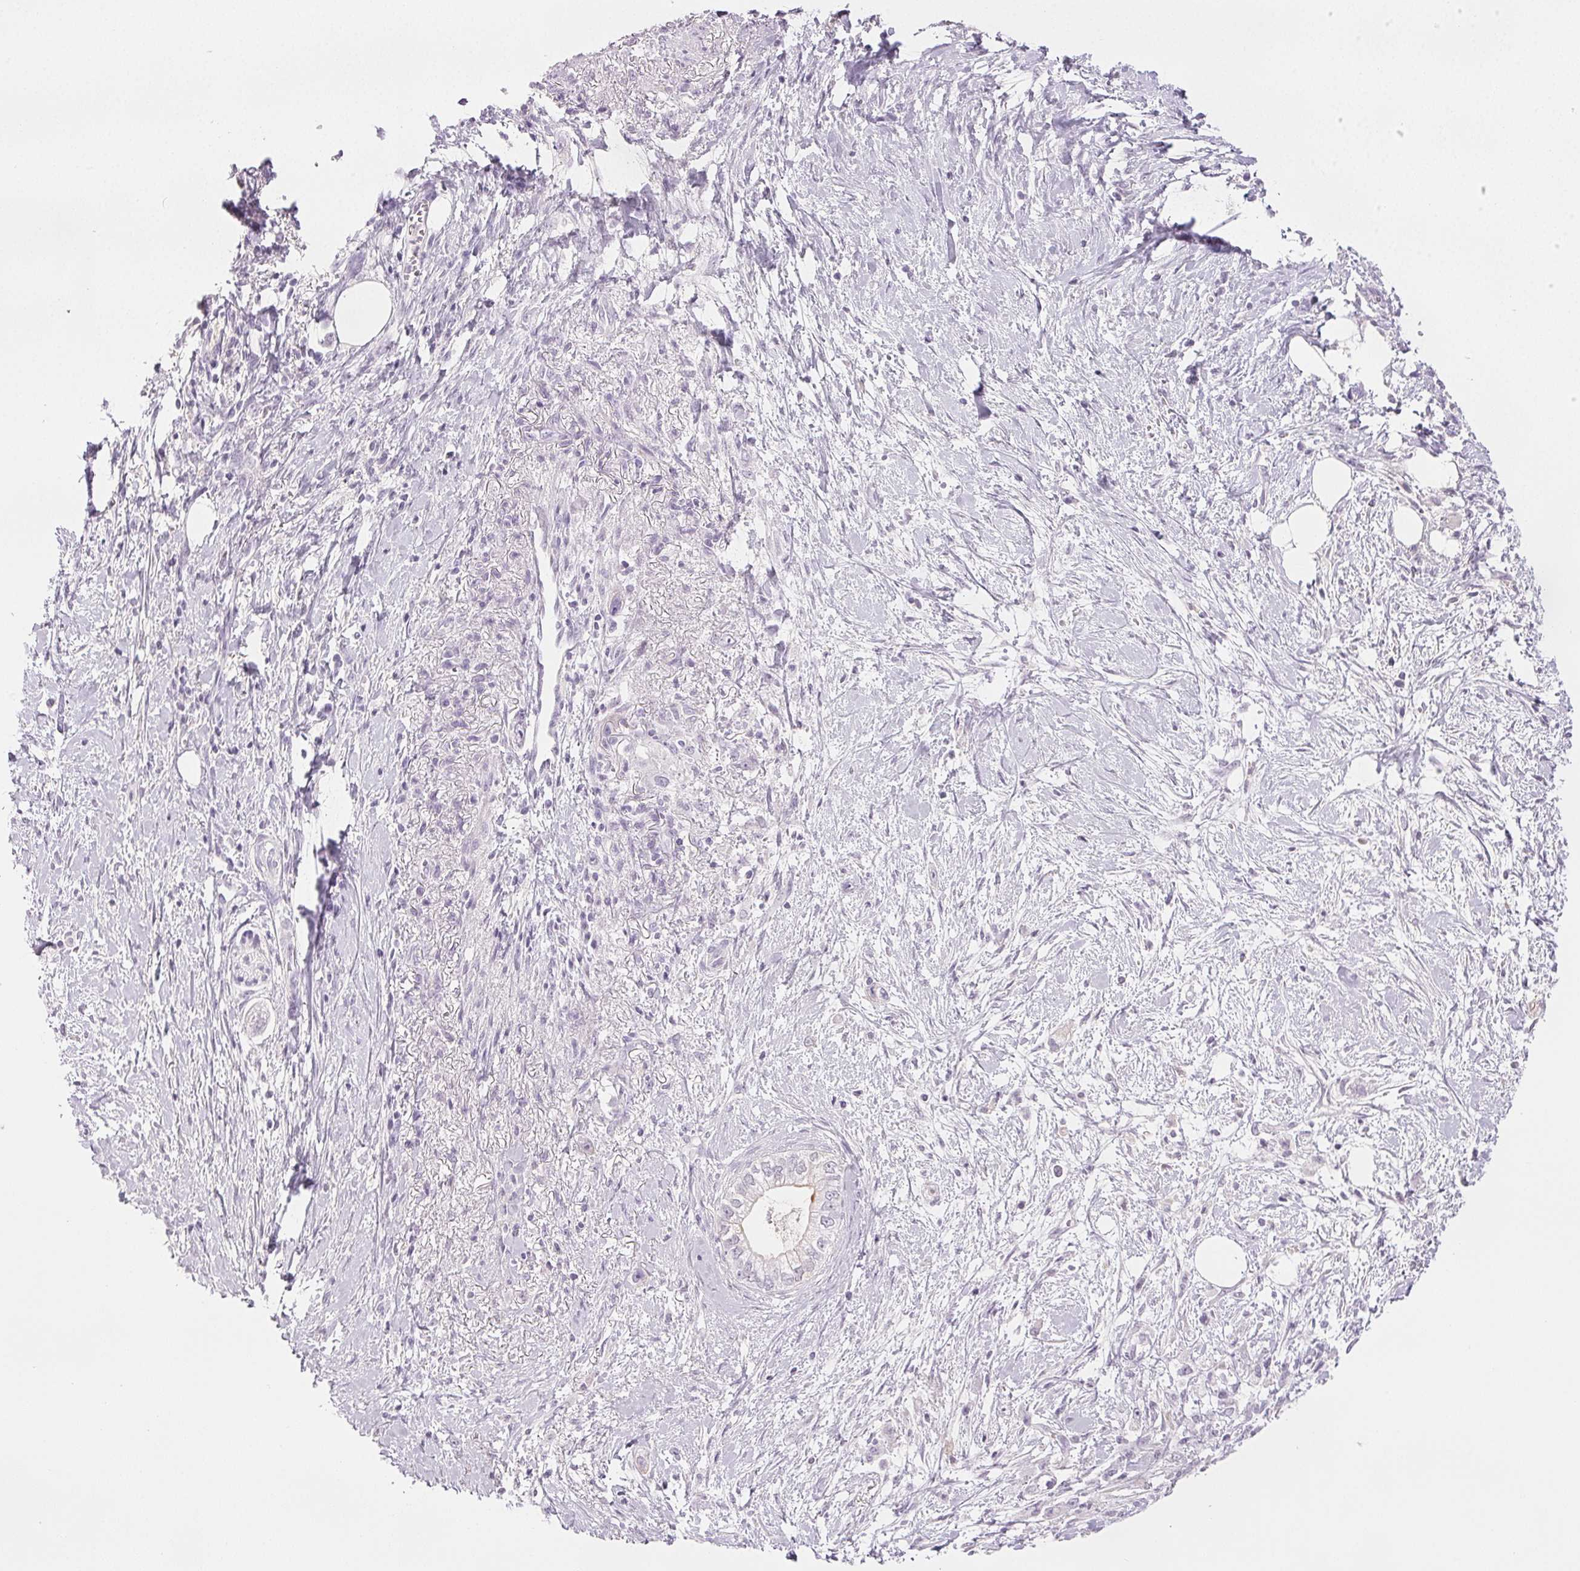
{"staining": {"intensity": "negative", "quantity": "none", "location": "none"}, "tissue": "pancreatic cancer", "cell_type": "Tumor cells", "image_type": "cancer", "snomed": [{"axis": "morphology", "description": "Adenocarcinoma, NOS"}, {"axis": "topography", "description": "Pancreas"}], "caption": "A micrograph of pancreatic cancer (adenocarcinoma) stained for a protein demonstrates no brown staining in tumor cells.", "gene": "COL7A1", "patient": {"sex": "male", "age": 70}}